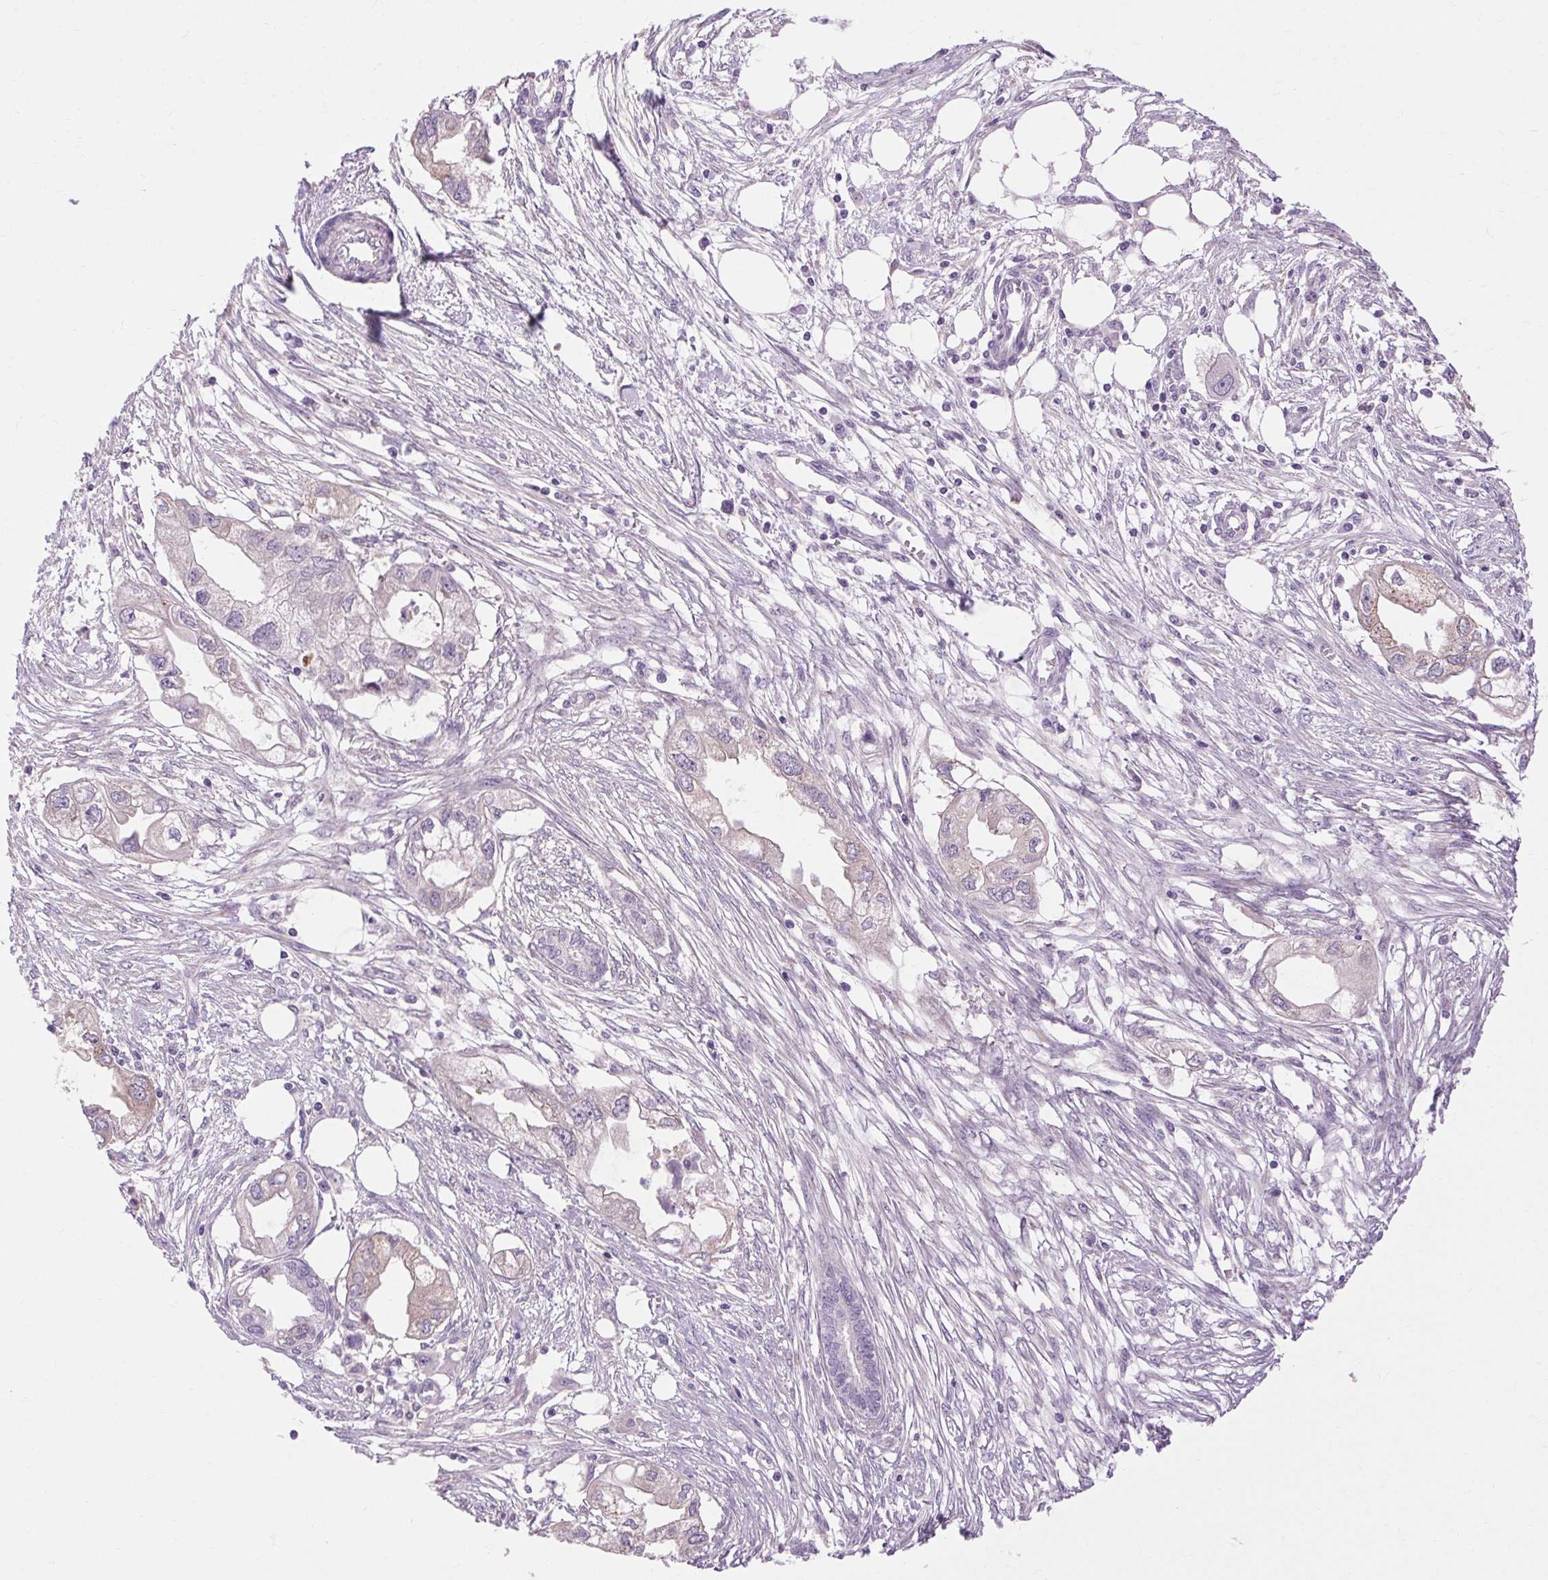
{"staining": {"intensity": "negative", "quantity": "none", "location": "none"}, "tissue": "endometrial cancer", "cell_type": "Tumor cells", "image_type": "cancer", "snomed": [{"axis": "morphology", "description": "Adenocarcinoma, NOS"}, {"axis": "morphology", "description": "Adenocarcinoma, metastatic, NOS"}, {"axis": "topography", "description": "Adipose tissue"}, {"axis": "topography", "description": "Endometrium"}], "caption": "There is no significant expression in tumor cells of endometrial cancer (metastatic adenocarcinoma). (DAB (3,3'-diaminobenzidine) immunohistochemistry (IHC), high magnification).", "gene": "SOWAHC", "patient": {"sex": "female", "age": 67}}